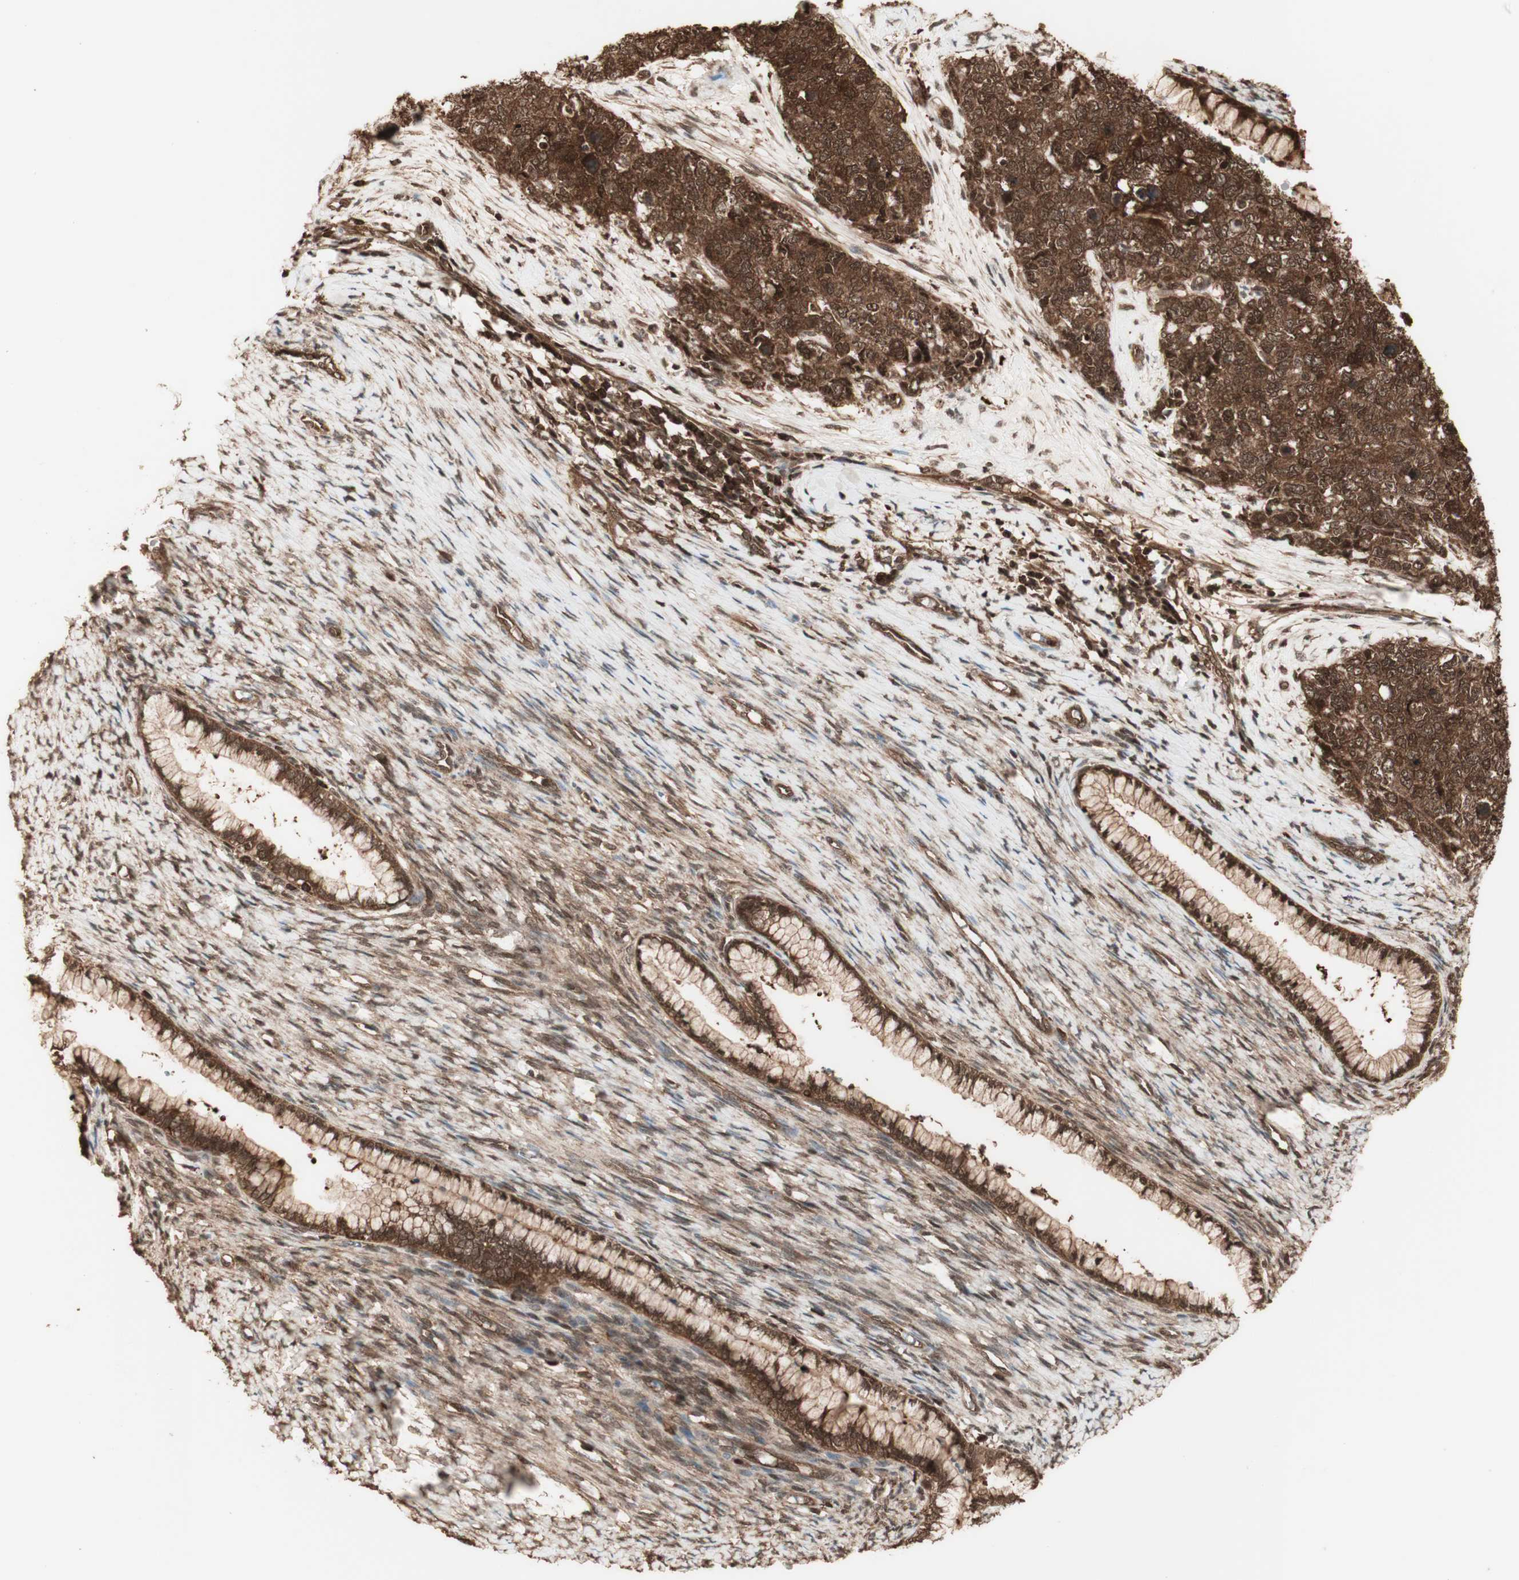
{"staining": {"intensity": "strong", "quantity": ">75%", "location": "cytoplasmic/membranous,nuclear"}, "tissue": "cervical cancer", "cell_type": "Tumor cells", "image_type": "cancer", "snomed": [{"axis": "morphology", "description": "Squamous cell carcinoma, NOS"}, {"axis": "topography", "description": "Cervix"}], "caption": "Tumor cells exhibit high levels of strong cytoplasmic/membranous and nuclear positivity in about >75% of cells in human cervical squamous cell carcinoma.", "gene": "YWHAB", "patient": {"sex": "female", "age": 63}}